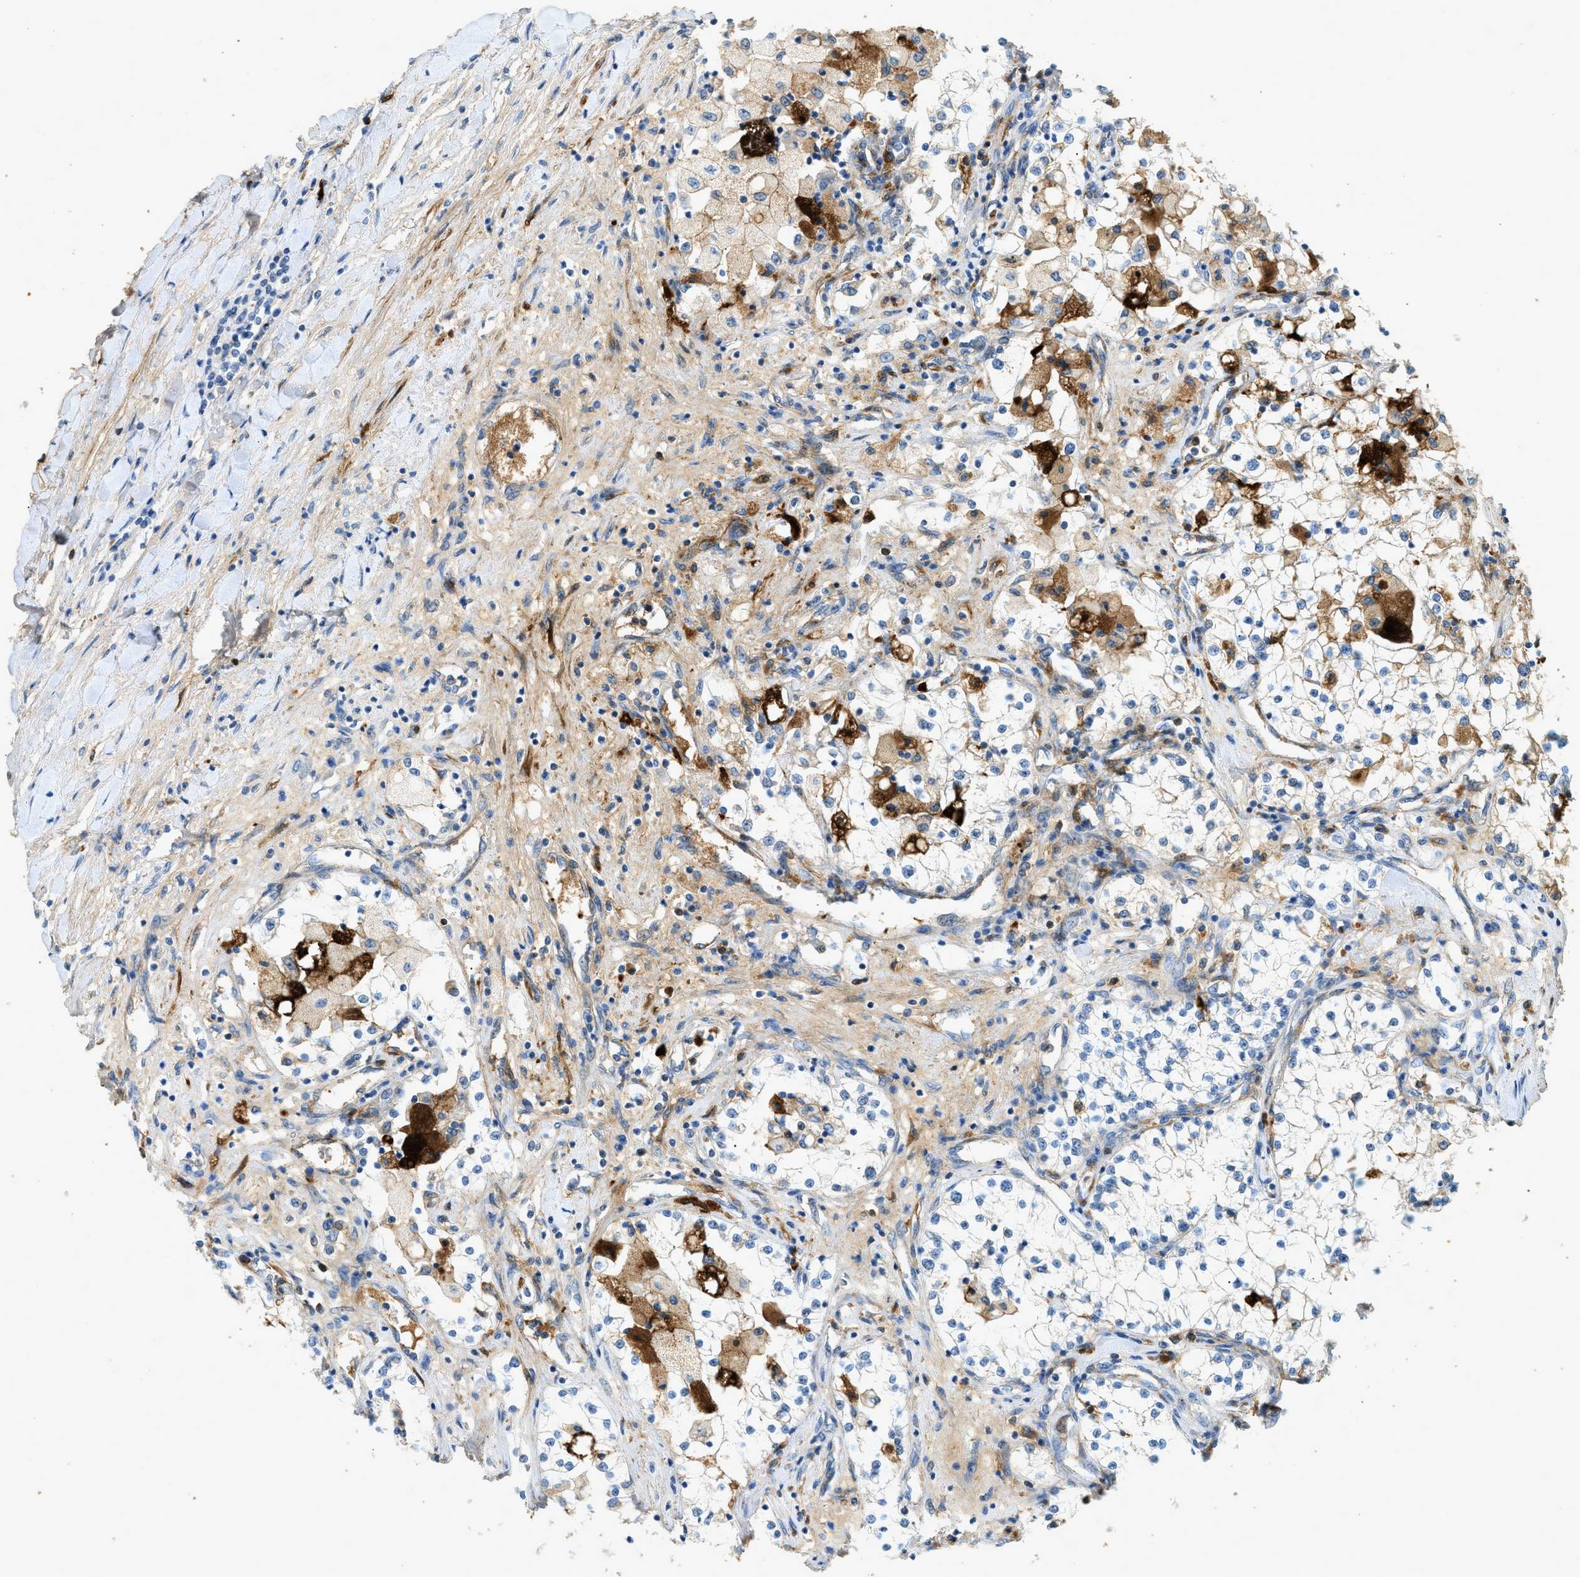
{"staining": {"intensity": "moderate", "quantity": "<25%", "location": "cytoplasmic/membranous"}, "tissue": "renal cancer", "cell_type": "Tumor cells", "image_type": "cancer", "snomed": [{"axis": "morphology", "description": "Adenocarcinoma, NOS"}, {"axis": "topography", "description": "Kidney"}], "caption": "Renal adenocarcinoma stained with DAB IHC shows low levels of moderate cytoplasmic/membranous staining in about <25% of tumor cells. (IHC, brightfield microscopy, high magnification).", "gene": "F2", "patient": {"sex": "male", "age": 68}}